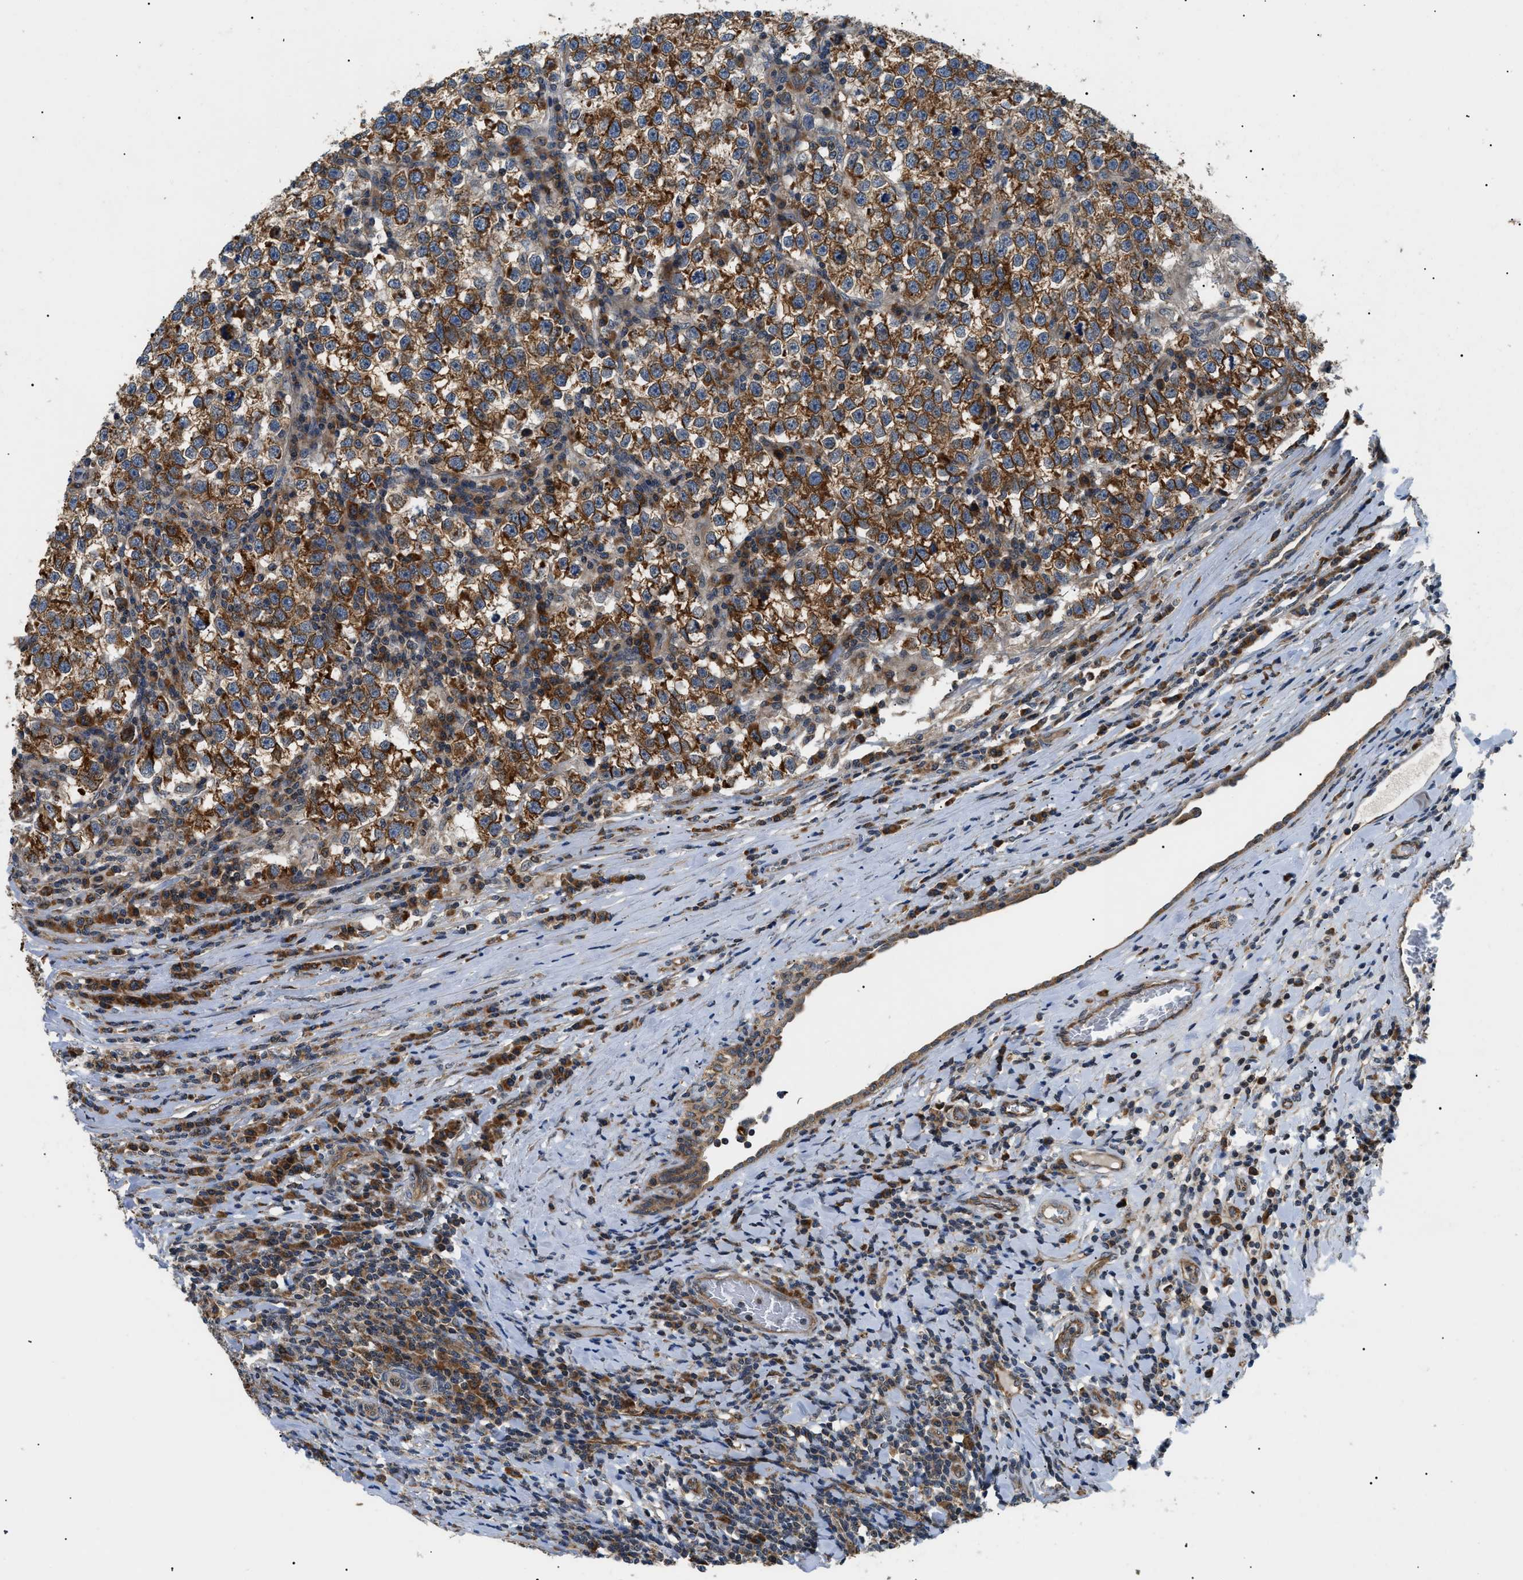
{"staining": {"intensity": "strong", "quantity": ">75%", "location": "cytoplasmic/membranous"}, "tissue": "testis cancer", "cell_type": "Tumor cells", "image_type": "cancer", "snomed": [{"axis": "morphology", "description": "Normal tissue, NOS"}, {"axis": "morphology", "description": "Seminoma, NOS"}, {"axis": "topography", "description": "Testis"}], "caption": "A brown stain highlights strong cytoplasmic/membranous staining of a protein in human seminoma (testis) tumor cells.", "gene": "SRPK1", "patient": {"sex": "male", "age": 43}}